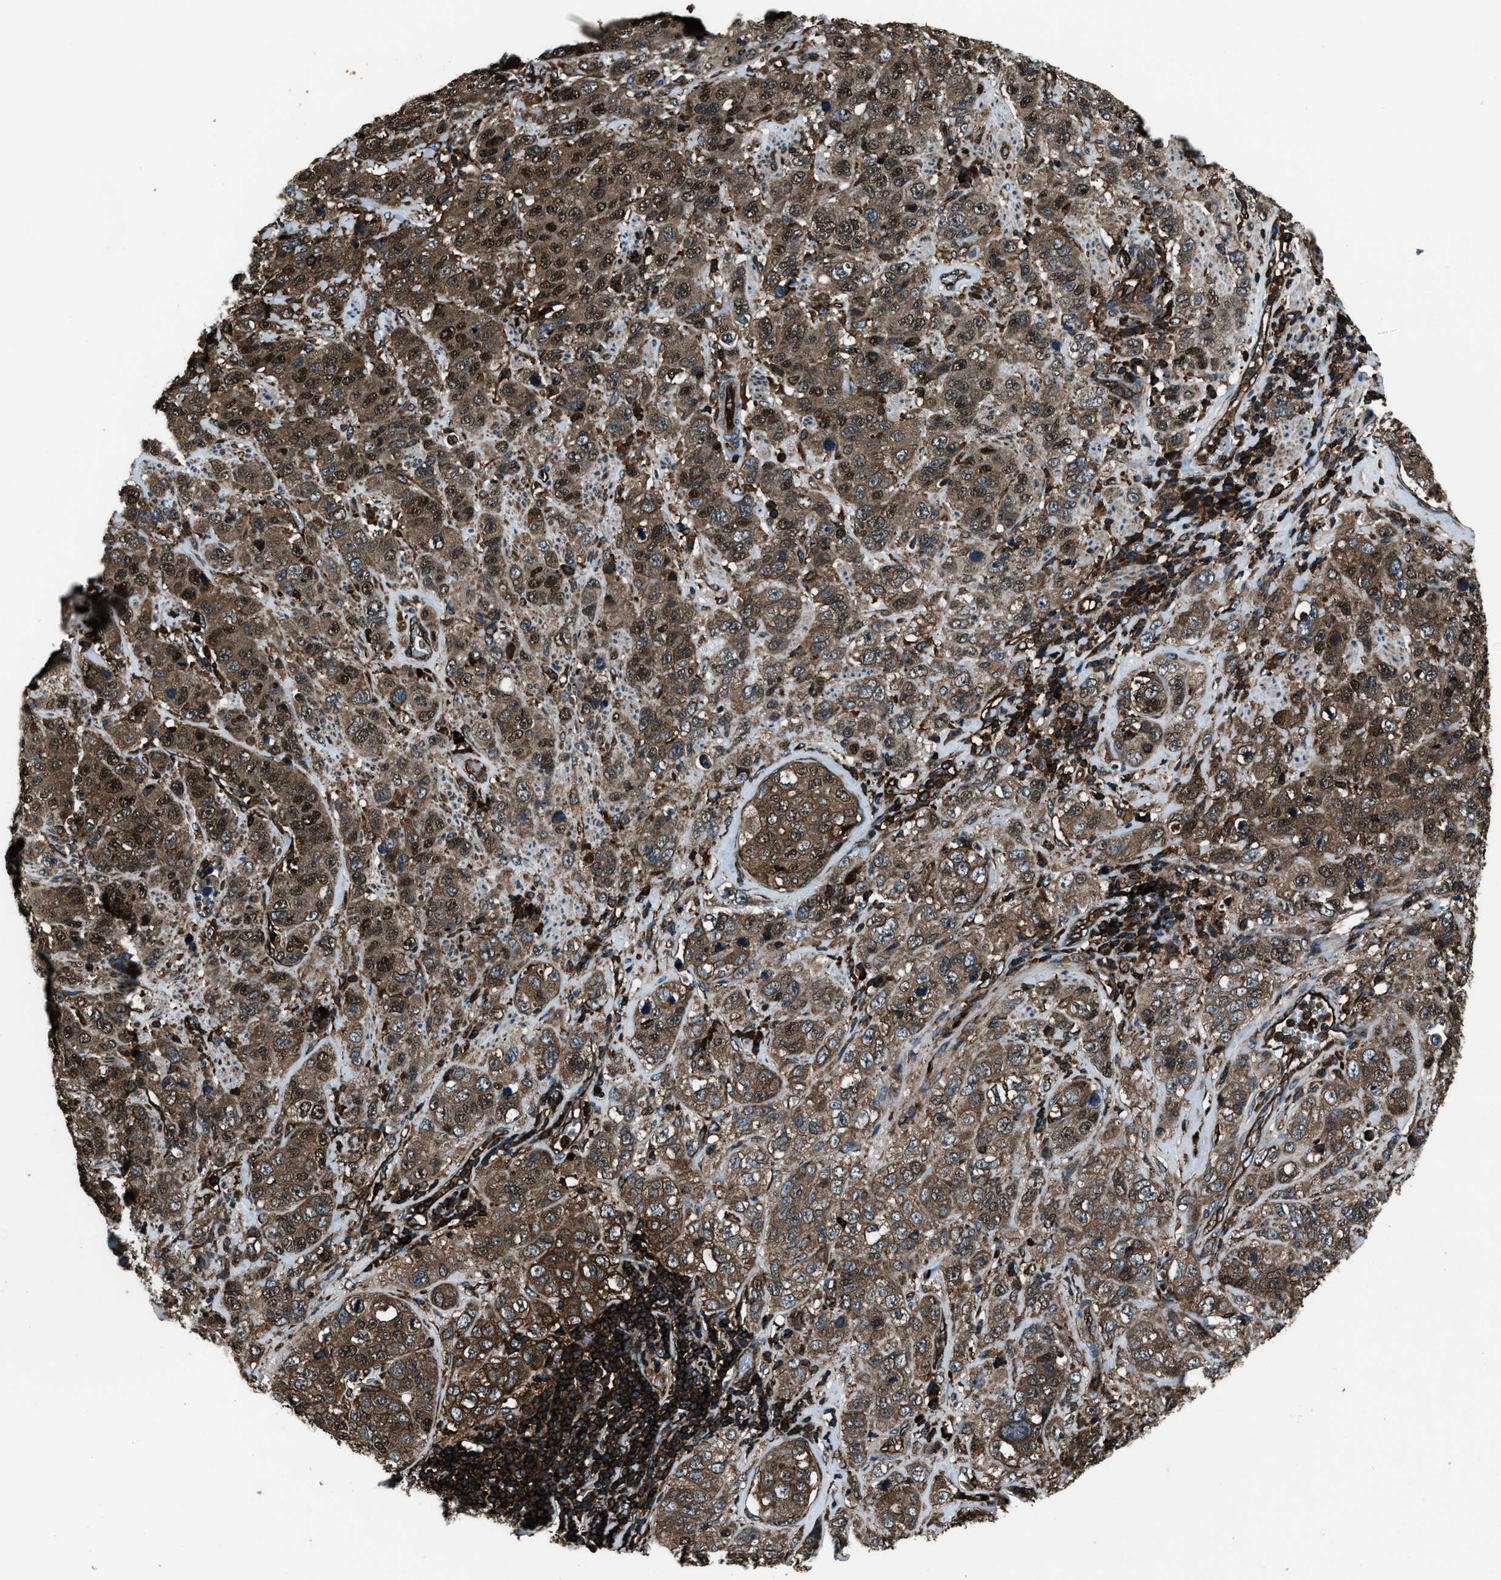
{"staining": {"intensity": "moderate", "quantity": ">75%", "location": "cytoplasmic/membranous,nuclear"}, "tissue": "stomach cancer", "cell_type": "Tumor cells", "image_type": "cancer", "snomed": [{"axis": "morphology", "description": "Adenocarcinoma, NOS"}, {"axis": "topography", "description": "Stomach"}], "caption": "Stomach adenocarcinoma stained with a protein marker exhibits moderate staining in tumor cells.", "gene": "SNX30", "patient": {"sex": "male", "age": 48}}